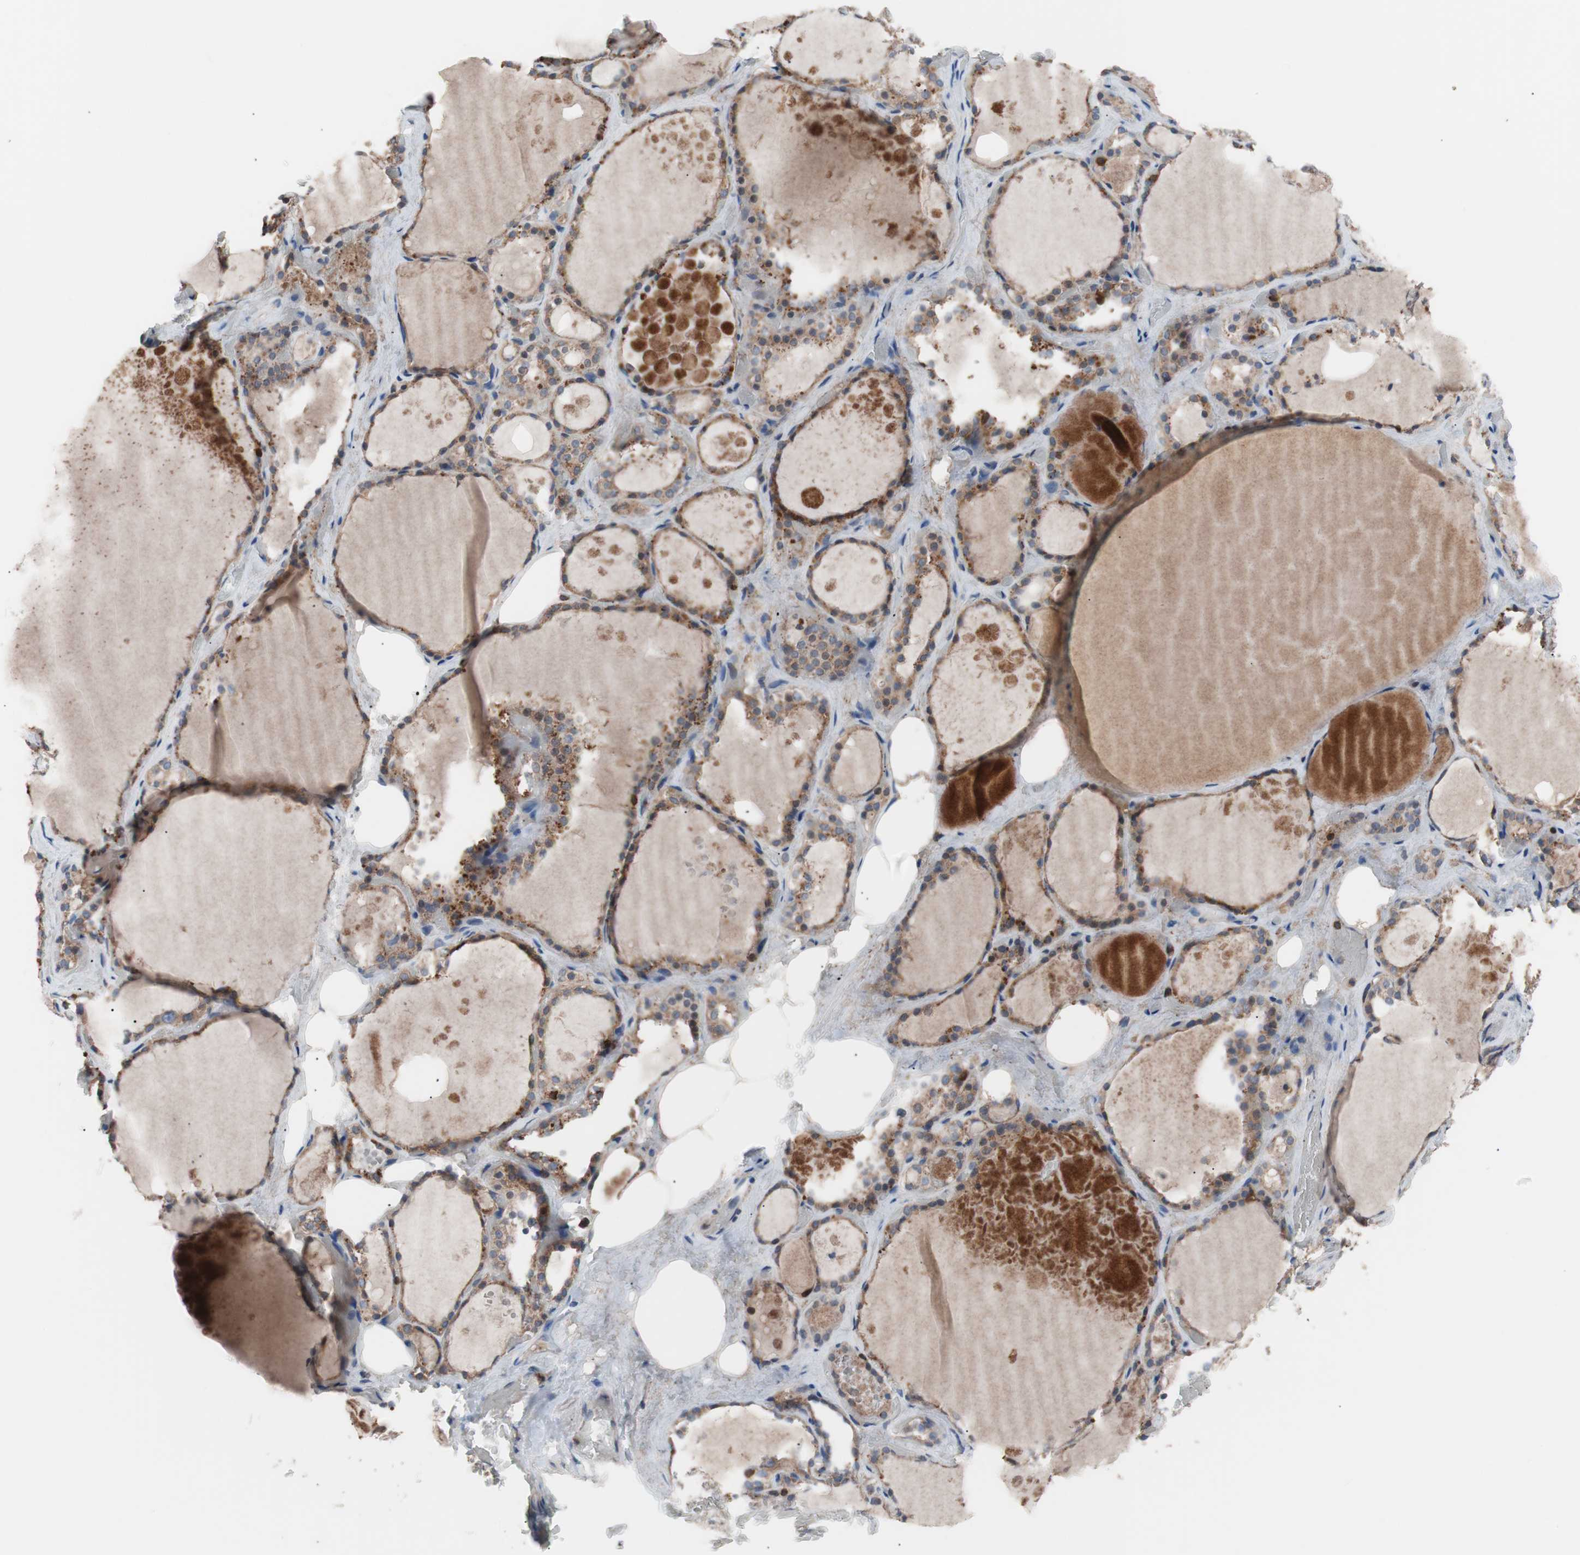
{"staining": {"intensity": "moderate", "quantity": ">75%", "location": "cytoplasmic/membranous"}, "tissue": "thyroid gland", "cell_type": "Glandular cells", "image_type": "normal", "snomed": [{"axis": "morphology", "description": "Normal tissue, NOS"}, {"axis": "topography", "description": "Thyroid gland"}], "caption": "An IHC histopathology image of benign tissue is shown. Protein staining in brown labels moderate cytoplasmic/membranous positivity in thyroid gland within glandular cells. The staining was performed using DAB, with brown indicating positive protein expression. Nuclei are stained blue with hematoxylin.", "gene": "PIK3R1", "patient": {"sex": "male", "age": 61}}